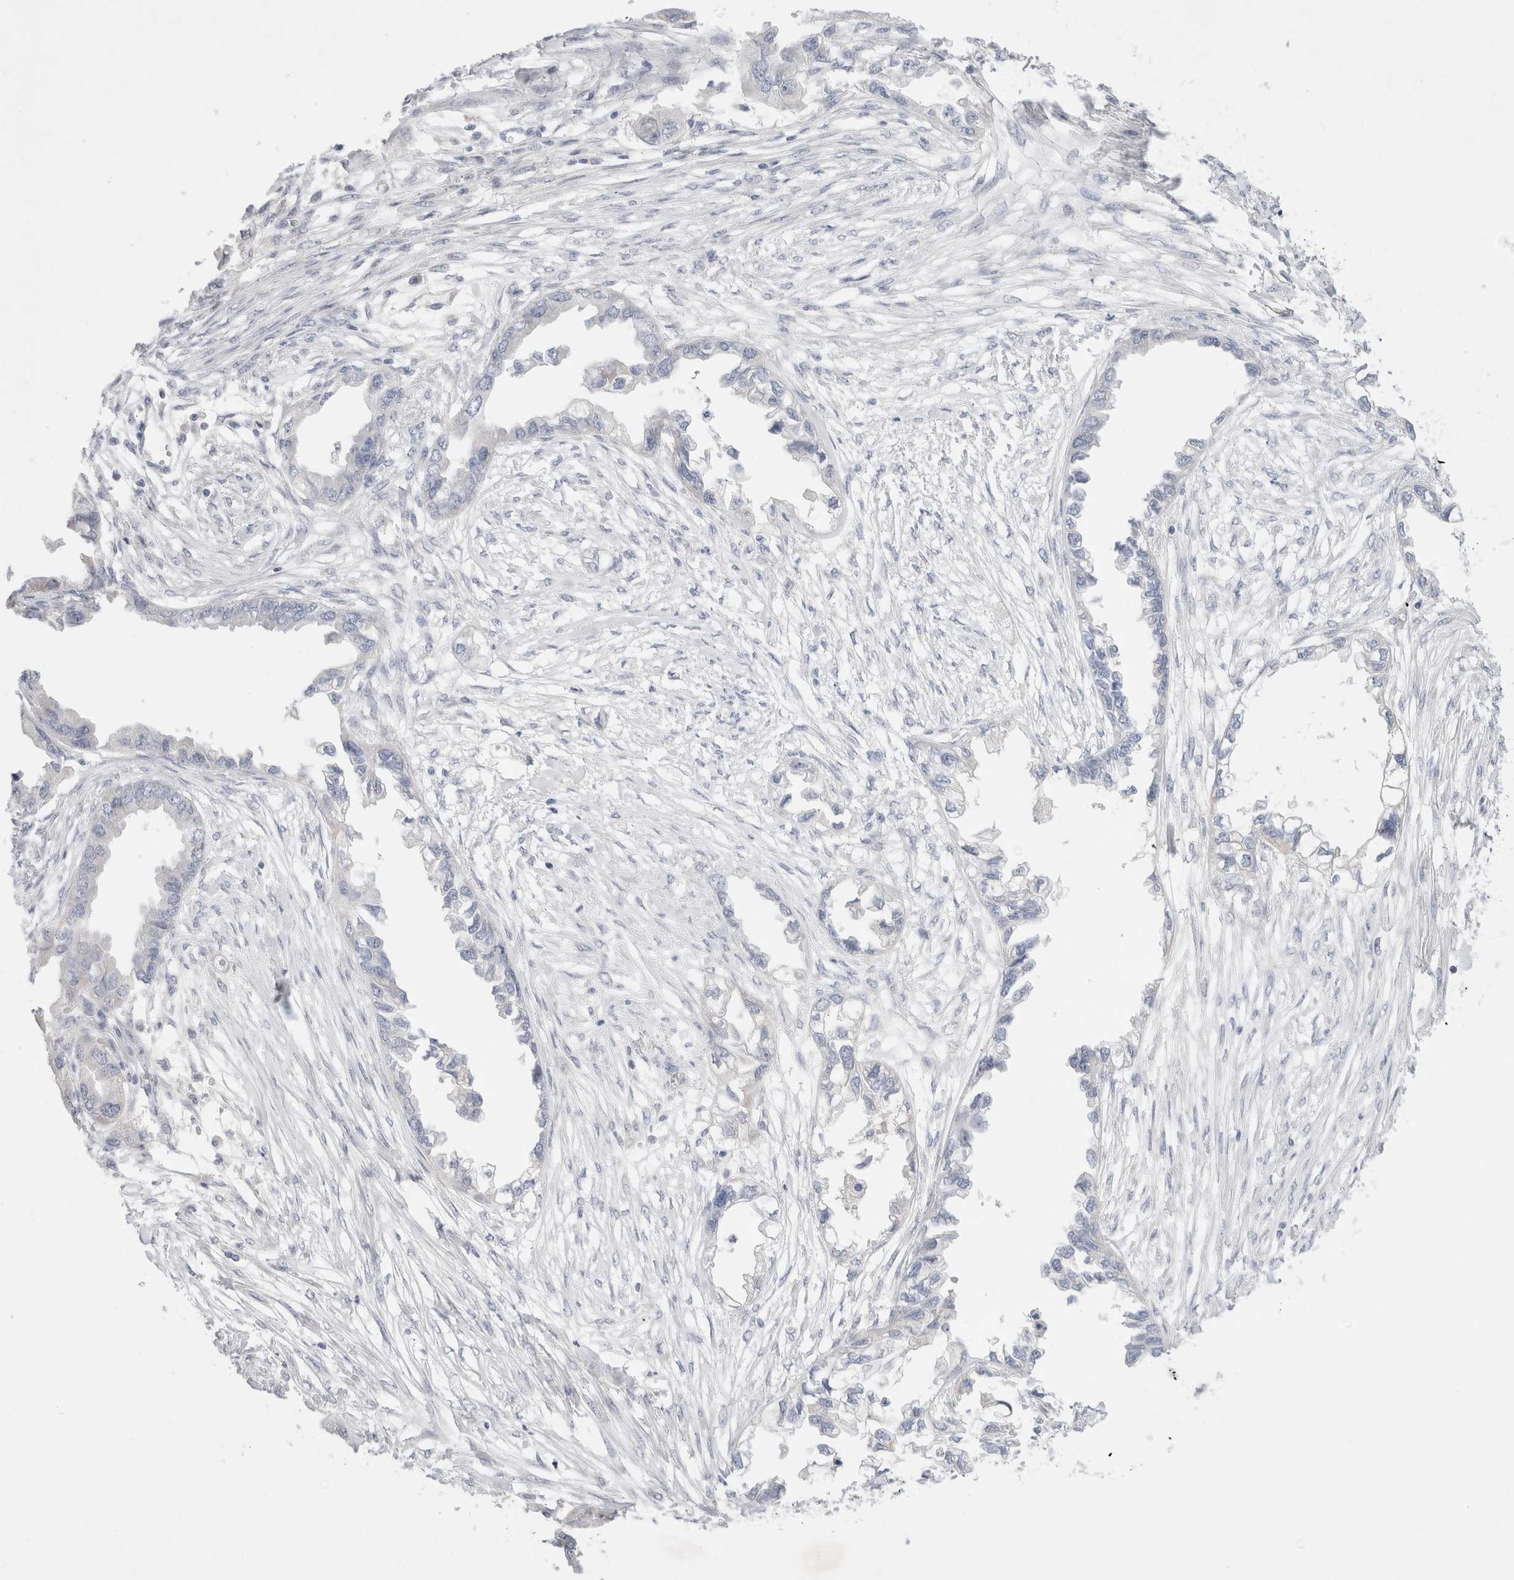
{"staining": {"intensity": "negative", "quantity": "none", "location": "none"}, "tissue": "endometrial cancer", "cell_type": "Tumor cells", "image_type": "cancer", "snomed": [{"axis": "morphology", "description": "Adenocarcinoma, NOS"}, {"axis": "morphology", "description": "Adenocarcinoma, metastatic, NOS"}, {"axis": "topography", "description": "Adipose tissue"}, {"axis": "topography", "description": "Endometrium"}], "caption": "Metastatic adenocarcinoma (endometrial) was stained to show a protein in brown. There is no significant staining in tumor cells.", "gene": "SPATA20", "patient": {"sex": "female", "age": 67}}